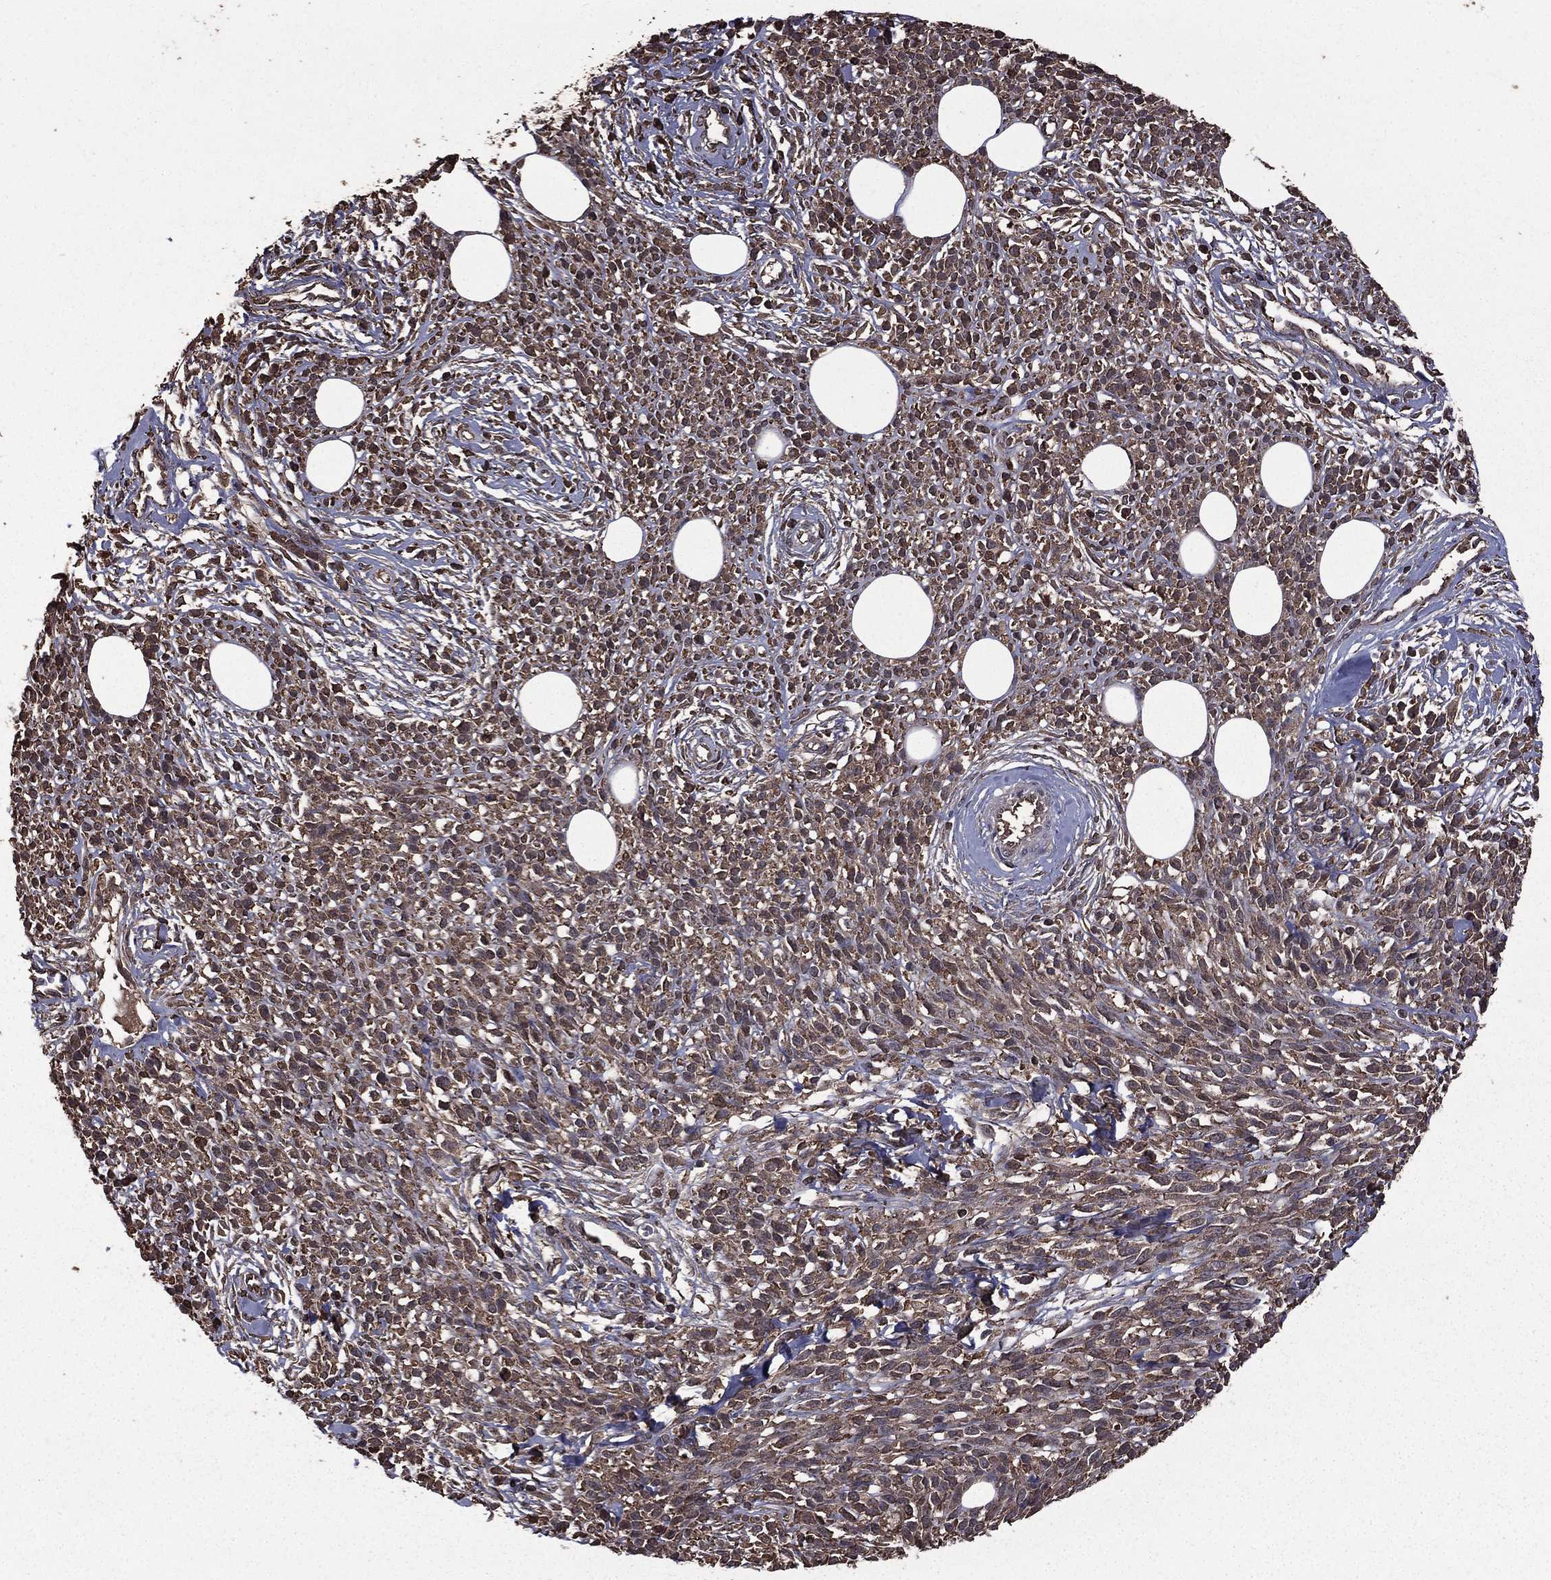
{"staining": {"intensity": "weak", "quantity": "25%-75%", "location": "cytoplasmic/membranous"}, "tissue": "melanoma", "cell_type": "Tumor cells", "image_type": "cancer", "snomed": [{"axis": "morphology", "description": "Malignant melanoma, NOS"}, {"axis": "topography", "description": "Skin"}, {"axis": "topography", "description": "Skin of trunk"}], "caption": "A histopathology image showing weak cytoplasmic/membranous expression in approximately 25%-75% of tumor cells in melanoma, as visualized by brown immunohistochemical staining.", "gene": "BIRC6", "patient": {"sex": "male", "age": 74}}